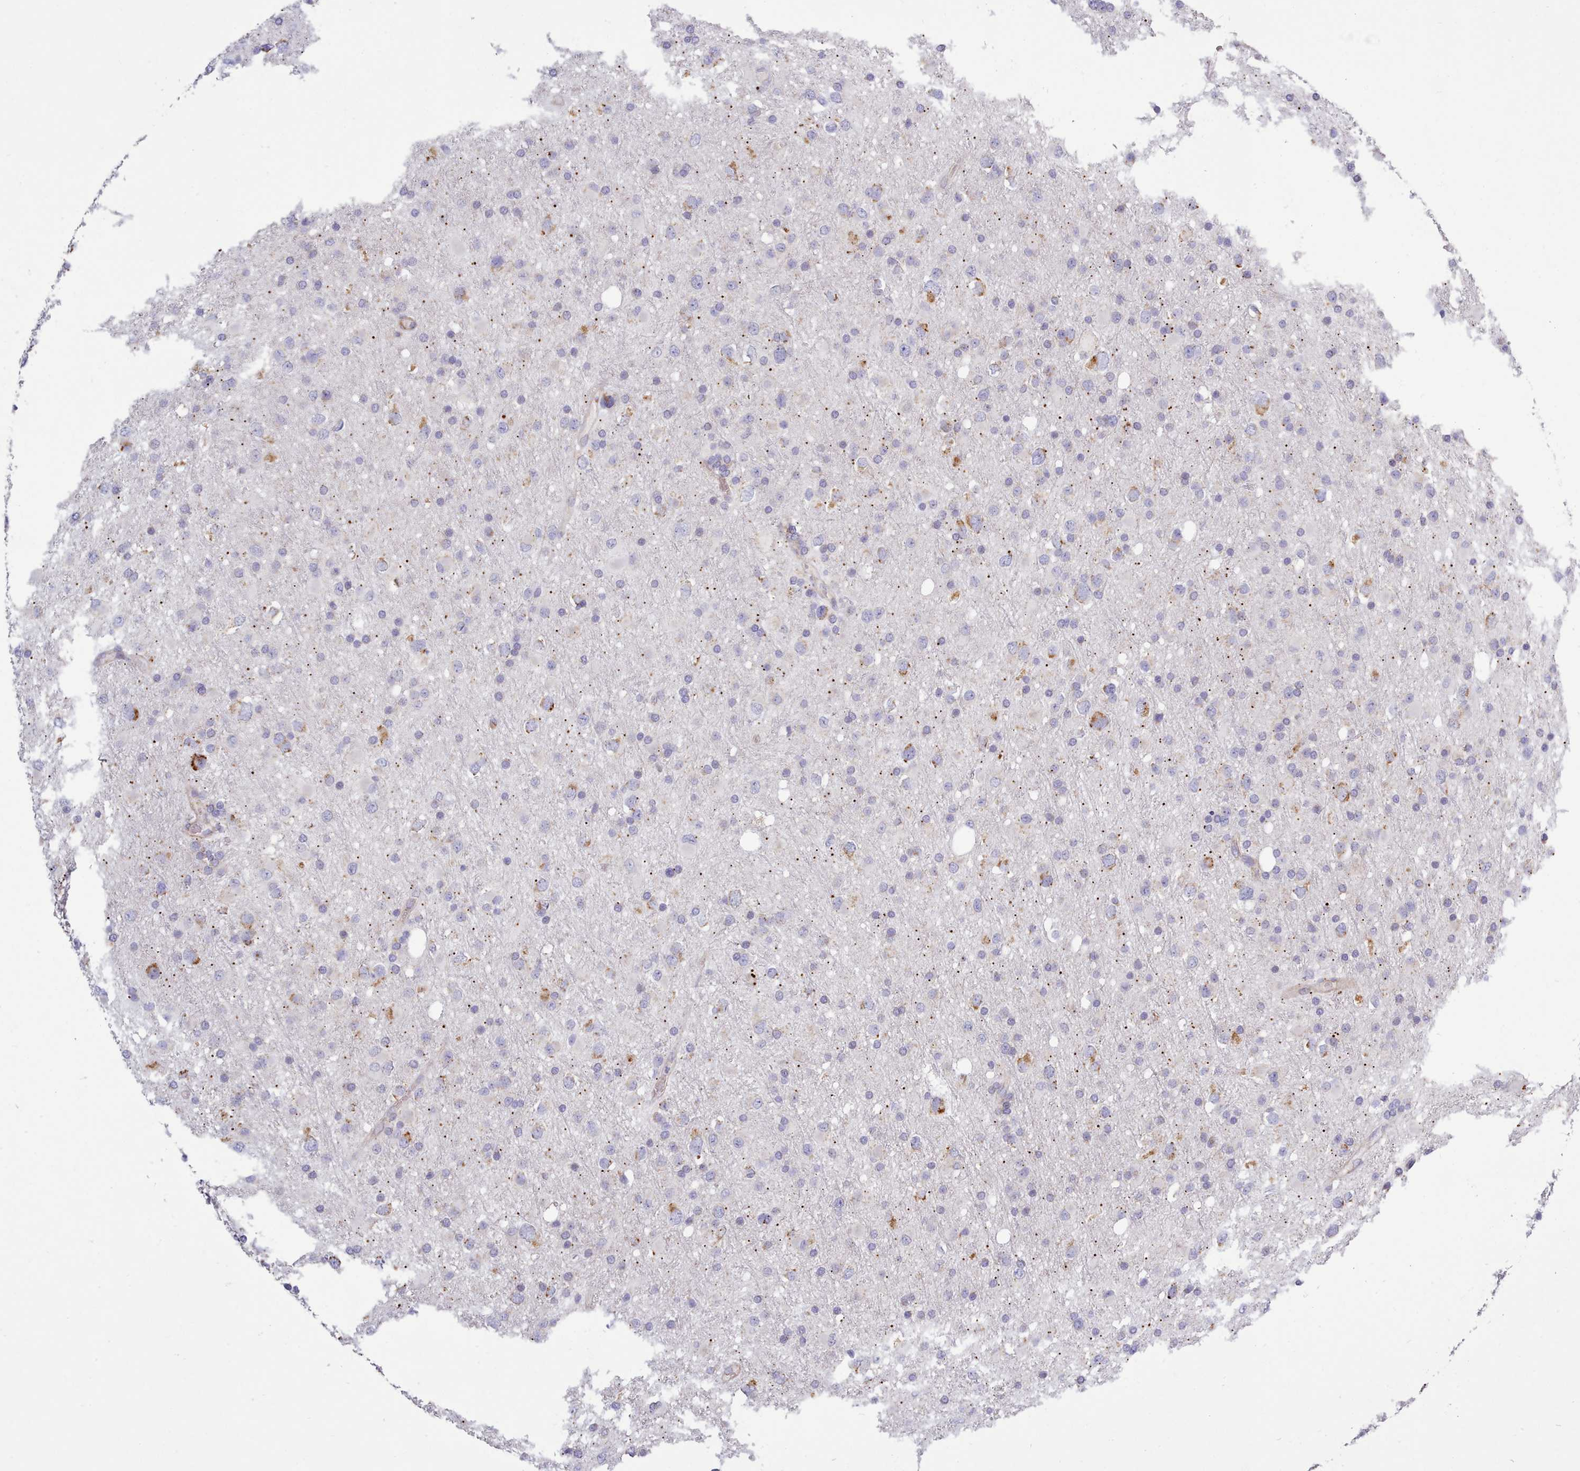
{"staining": {"intensity": "moderate", "quantity": "<25%", "location": "cytoplasmic/membranous"}, "tissue": "glioma", "cell_type": "Tumor cells", "image_type": "cancer", "snomed": [{"axis": "morphology", "description": "Glioma, malignant, Low grade"}, {"axis": "topography", "description": "Brain"}], "caption": "A histopathology image showing moderate cytoplasmic/membranous positivity in about <25% of tumor cells in glioma, as visualized by brown immunohistochemical staining.", "gene": "MRPL21", "patient": {"sex": "female", "age": 32}}